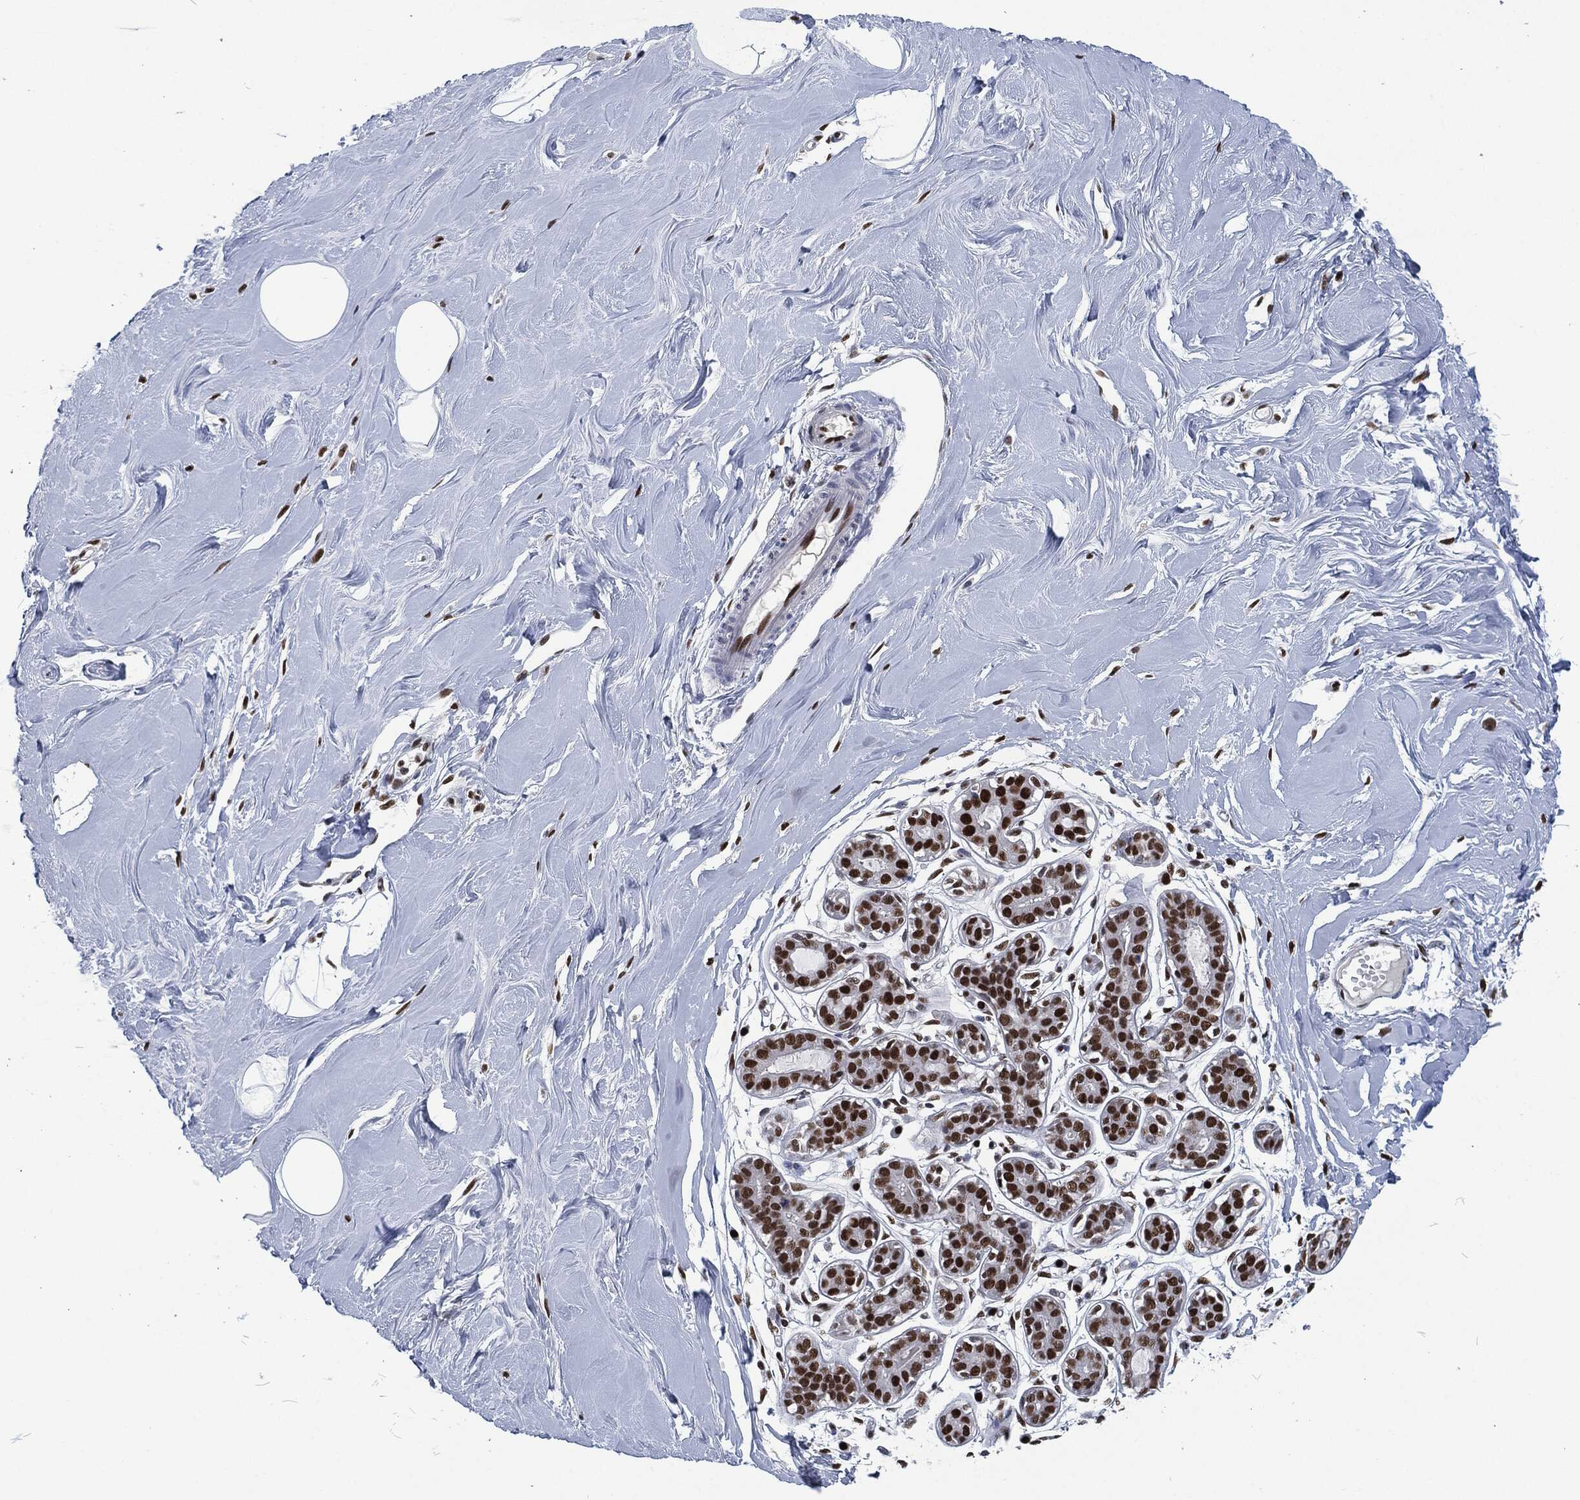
{"staining": {"intensity": "negative", "quantity": "none", "location": "none"}, "tissue": "adipose tissue", "cell_type": "Adipocytes", "image_type": "normal", "snomed": [{"axis": "morphology", "description": "Normal tissue, NOS"}, {"axis": "topography", "description": "Breast"}], "caption": "Photomicrograph shows no protein staining in adipocytes of normal adipose tissue. (Stains: DAB (3,3'-diaminobenzidine) immunohistochemistry (IHC) with hematoxylin counter stain, Microscopy: brightfield microscopy at high magnification).", "gene": "DCPS", "patient": {"sex": "female", "age": 49}}